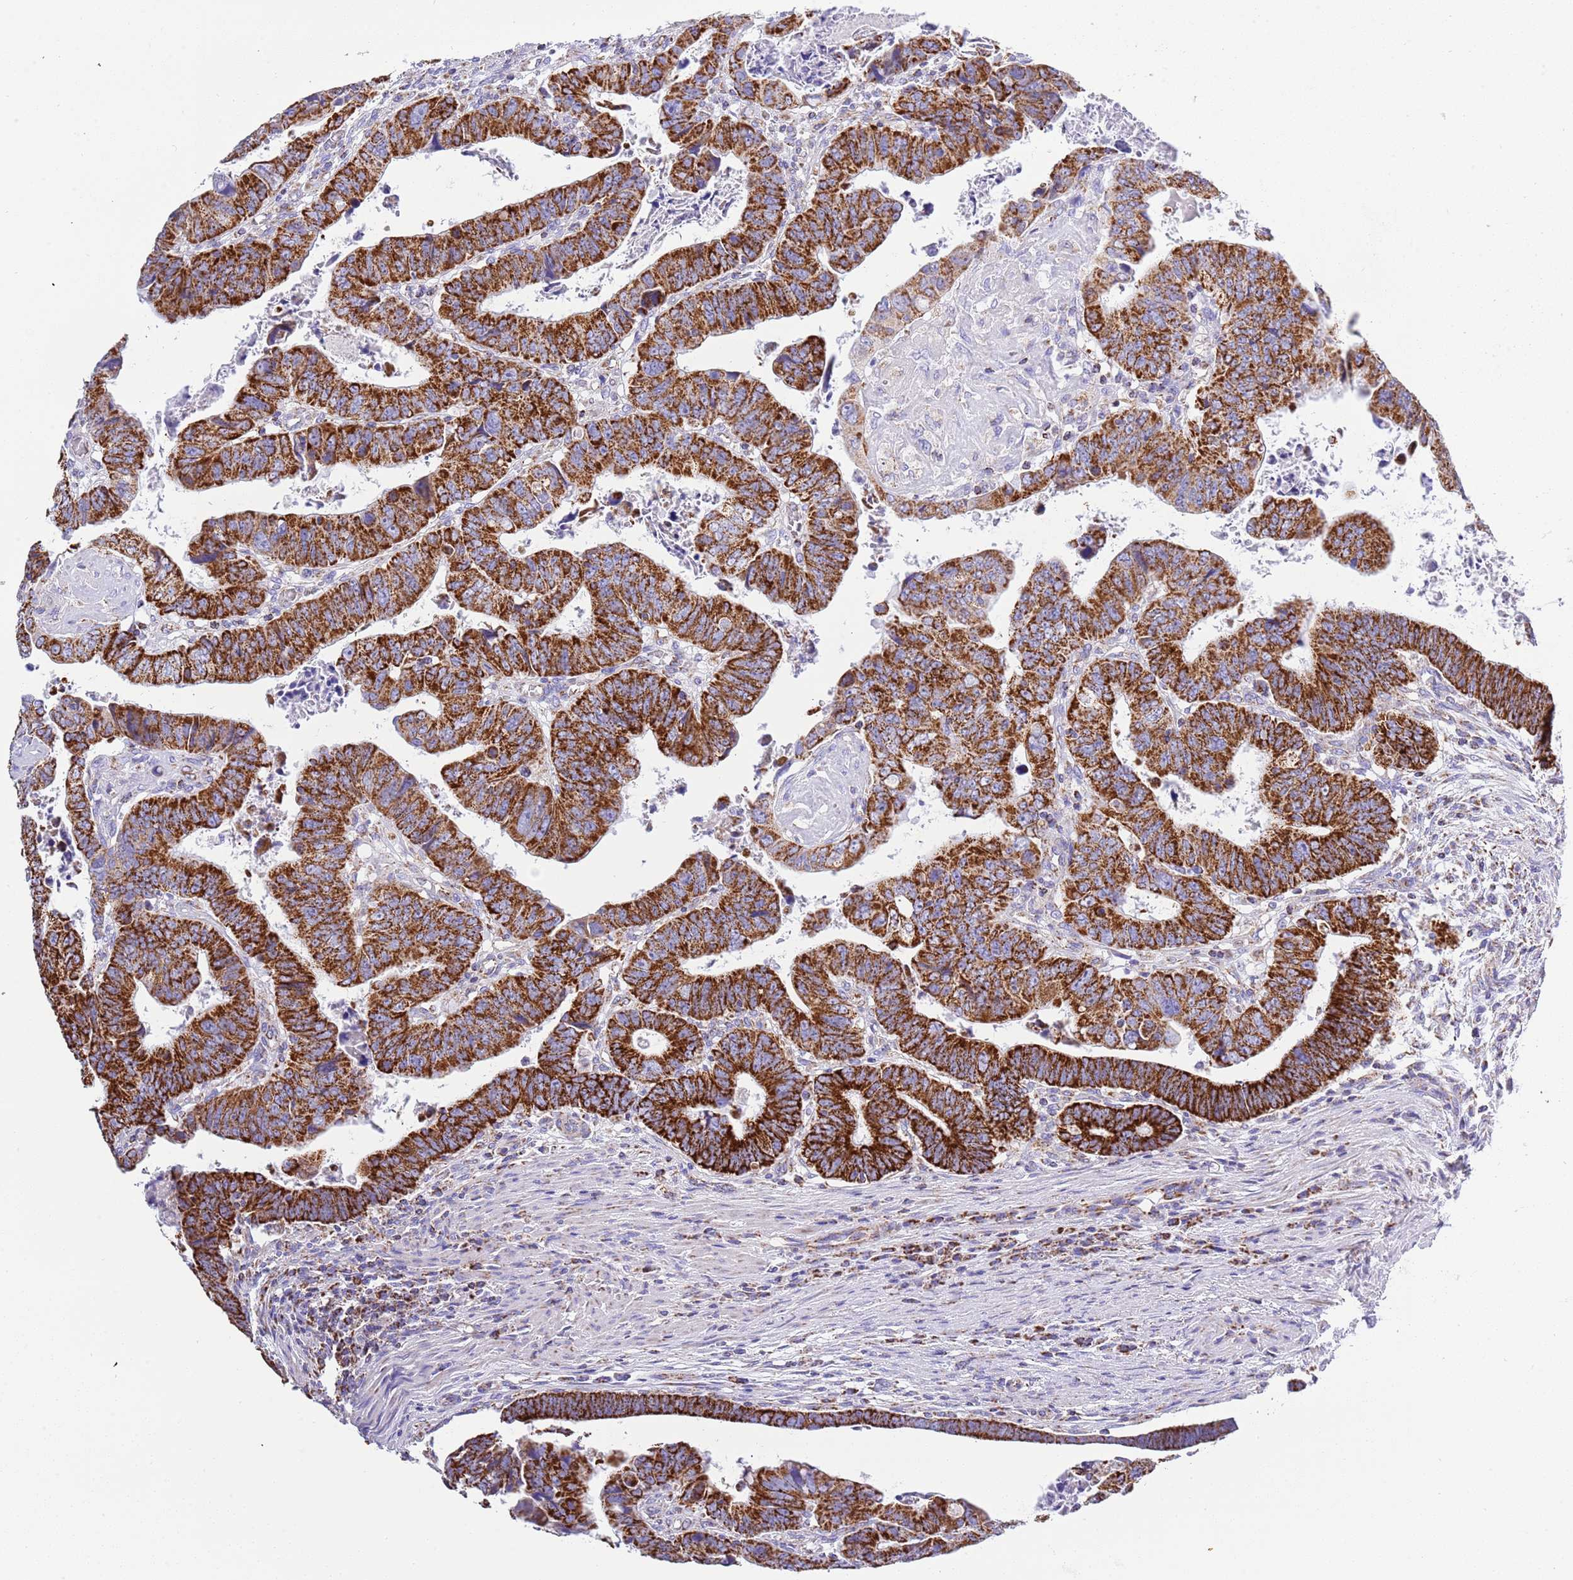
{"staining": {"intensity": "strong", "quantity": ">75%", "location": "cytoplasmic/membranous"}, "tissue": "colorectal cancer", "cell_type": "Tumor cells", "image_type": "cancer", "snomed": [{"axis": "morphology", "description": "Normal tissue, NOS"}, {"axis": "morphology", "description": "Adenocarcinoma, NOS"}, {"axis": "topography", "description": "Rectum"}], "caption": "High-power microscopy captured an IHC micrograph of adenocarcinoma (colorectal), revealing strong cytoplasmic/membranous staining in approximately >75% of tumor cells.", "gene": "SUCLG2", "patient": {"sex": "female", "age": 65}}